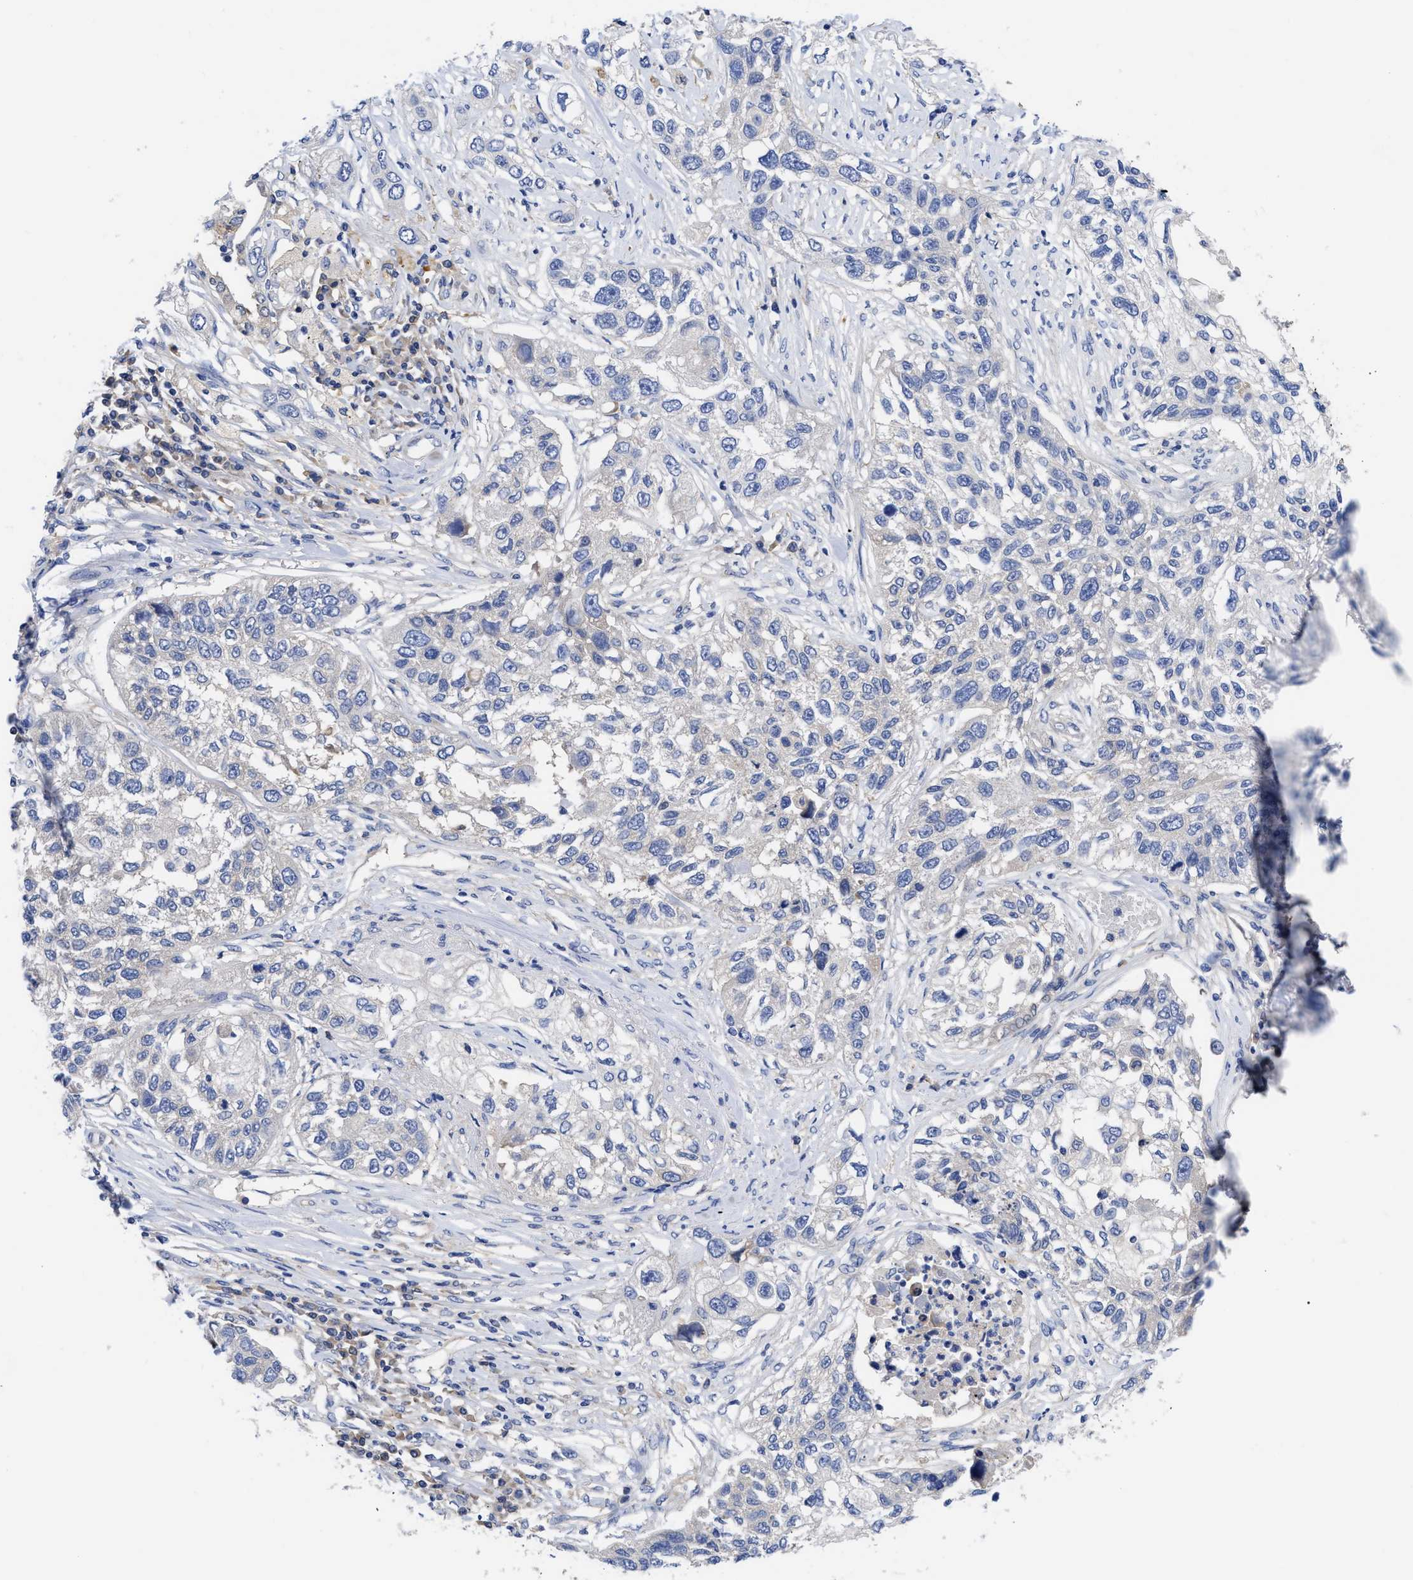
{"staining": {"intensity": "negative", "quantity": "none", "location": "none"}, "tissue": "lung cancer", "cell_type": "Tumor cells", "image_type": "cancer", "snomed": [{"axis": "morphology", "description": "Squamous cell carcinoma, NOS"}, {"axis": "topography", "description": "Lung"}], "caption": "A high-resolution image shows immunohistochemistry (IHC) staining of lung cancer (squamous cell carcinoma), which exhibits no significant expression in tumor cells.", "gene": "RBKS", "patient": {"sex": "male", "age": 71}}